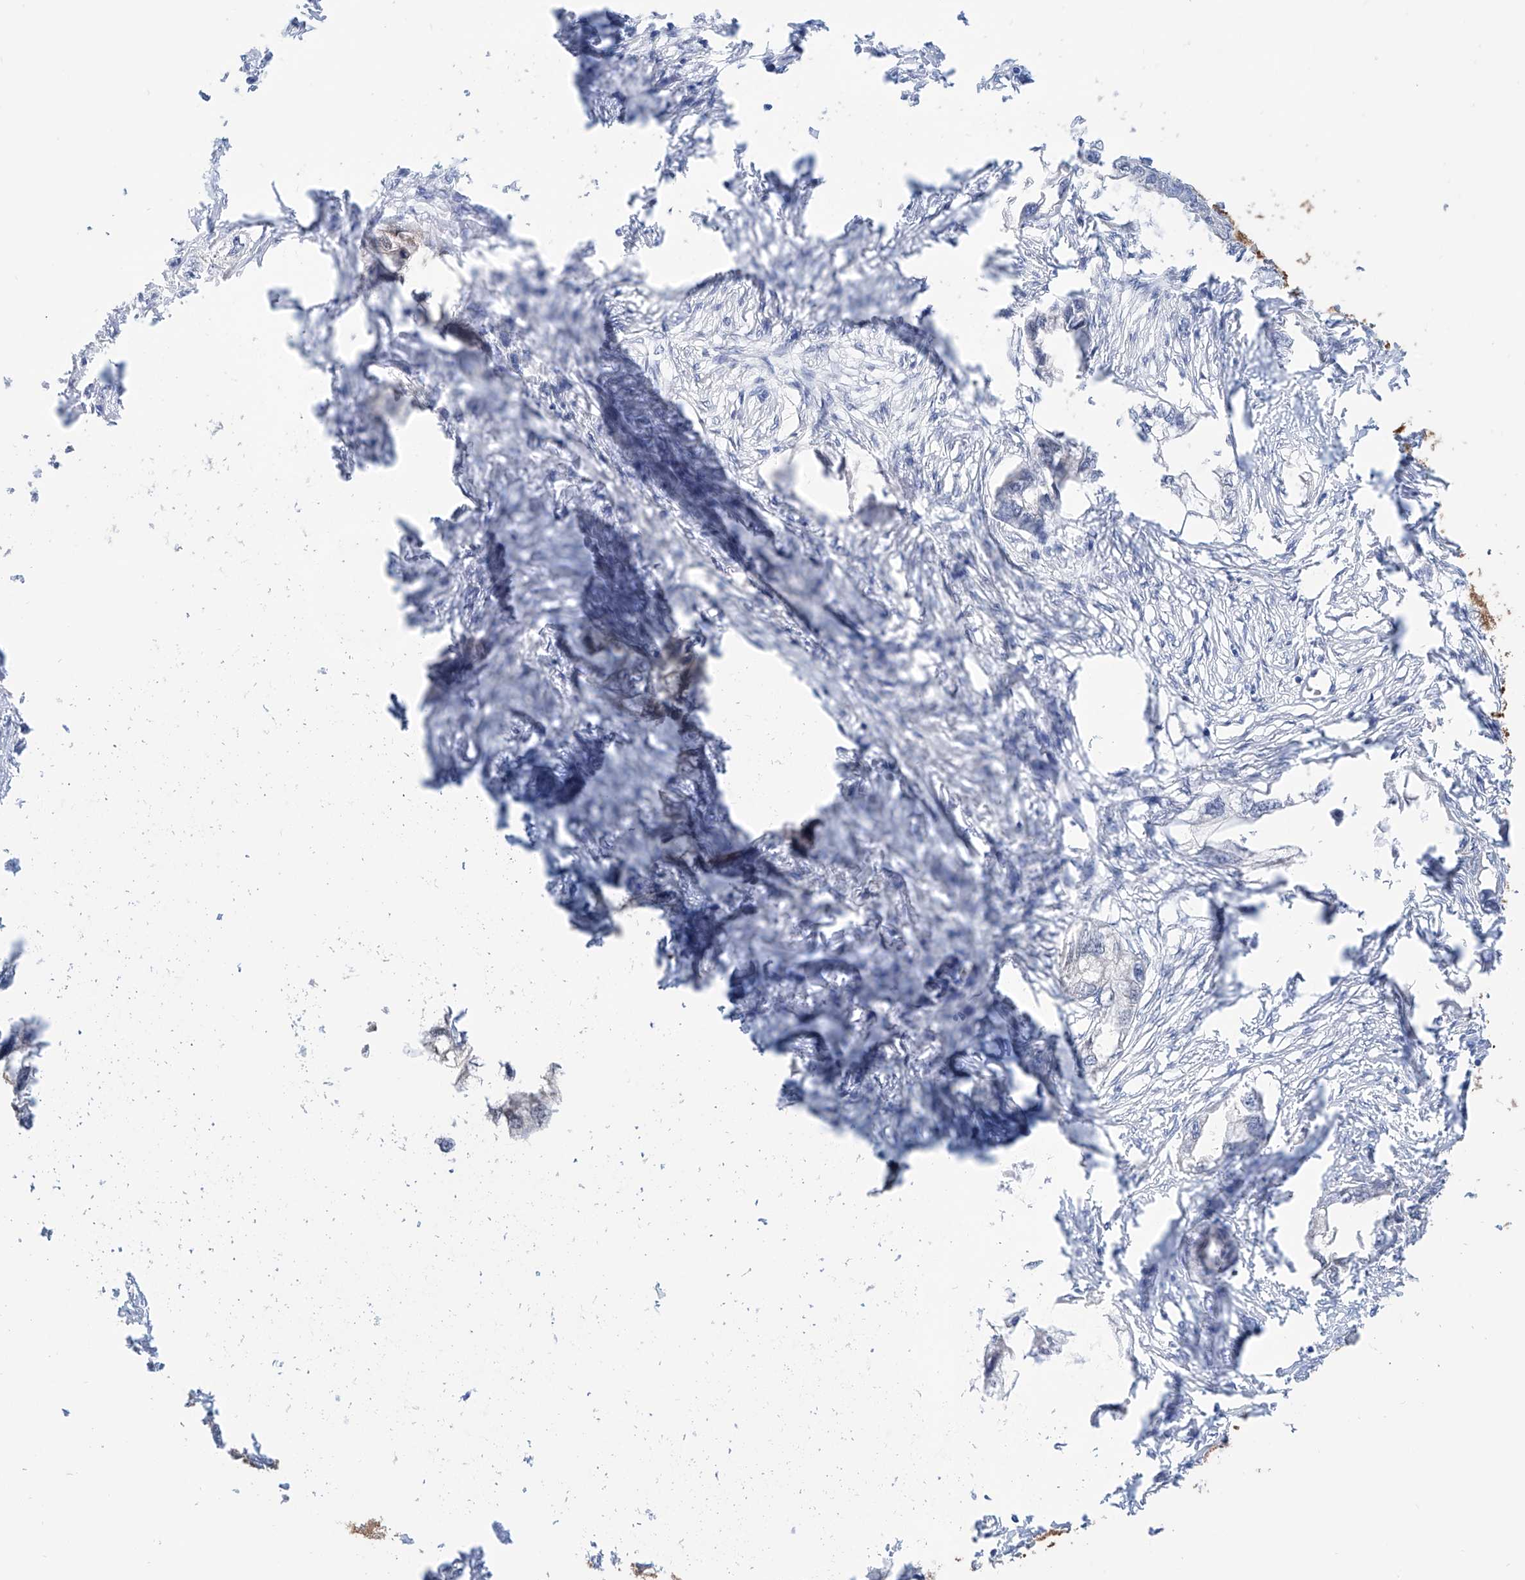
{"staining": {"intensity": "negative", "quantity": "none", "location": "none"}, "tissue": "endometrial cancer", "cell_type": "Tumor cells", "image_type": "cancer", "snomed": [{"axis": "morphology", "description": "Adenocarcinoma, NOS"}, {"axis": "morphology", "description": "Adenocarcinoma, metastatic, NOS"}, {"axis": "topography", "description": "Adipose tissue"}, {"axis": "topography", "description": "Endometrium"}], "caption": "High power microscopy histopathology image of an immunohistochemistry photomicrograph of endometrial cancer, revealing no significant positivity in tumor cells.", "gene": "PDXK", "patient": {"sex": "female", "age": 67}}